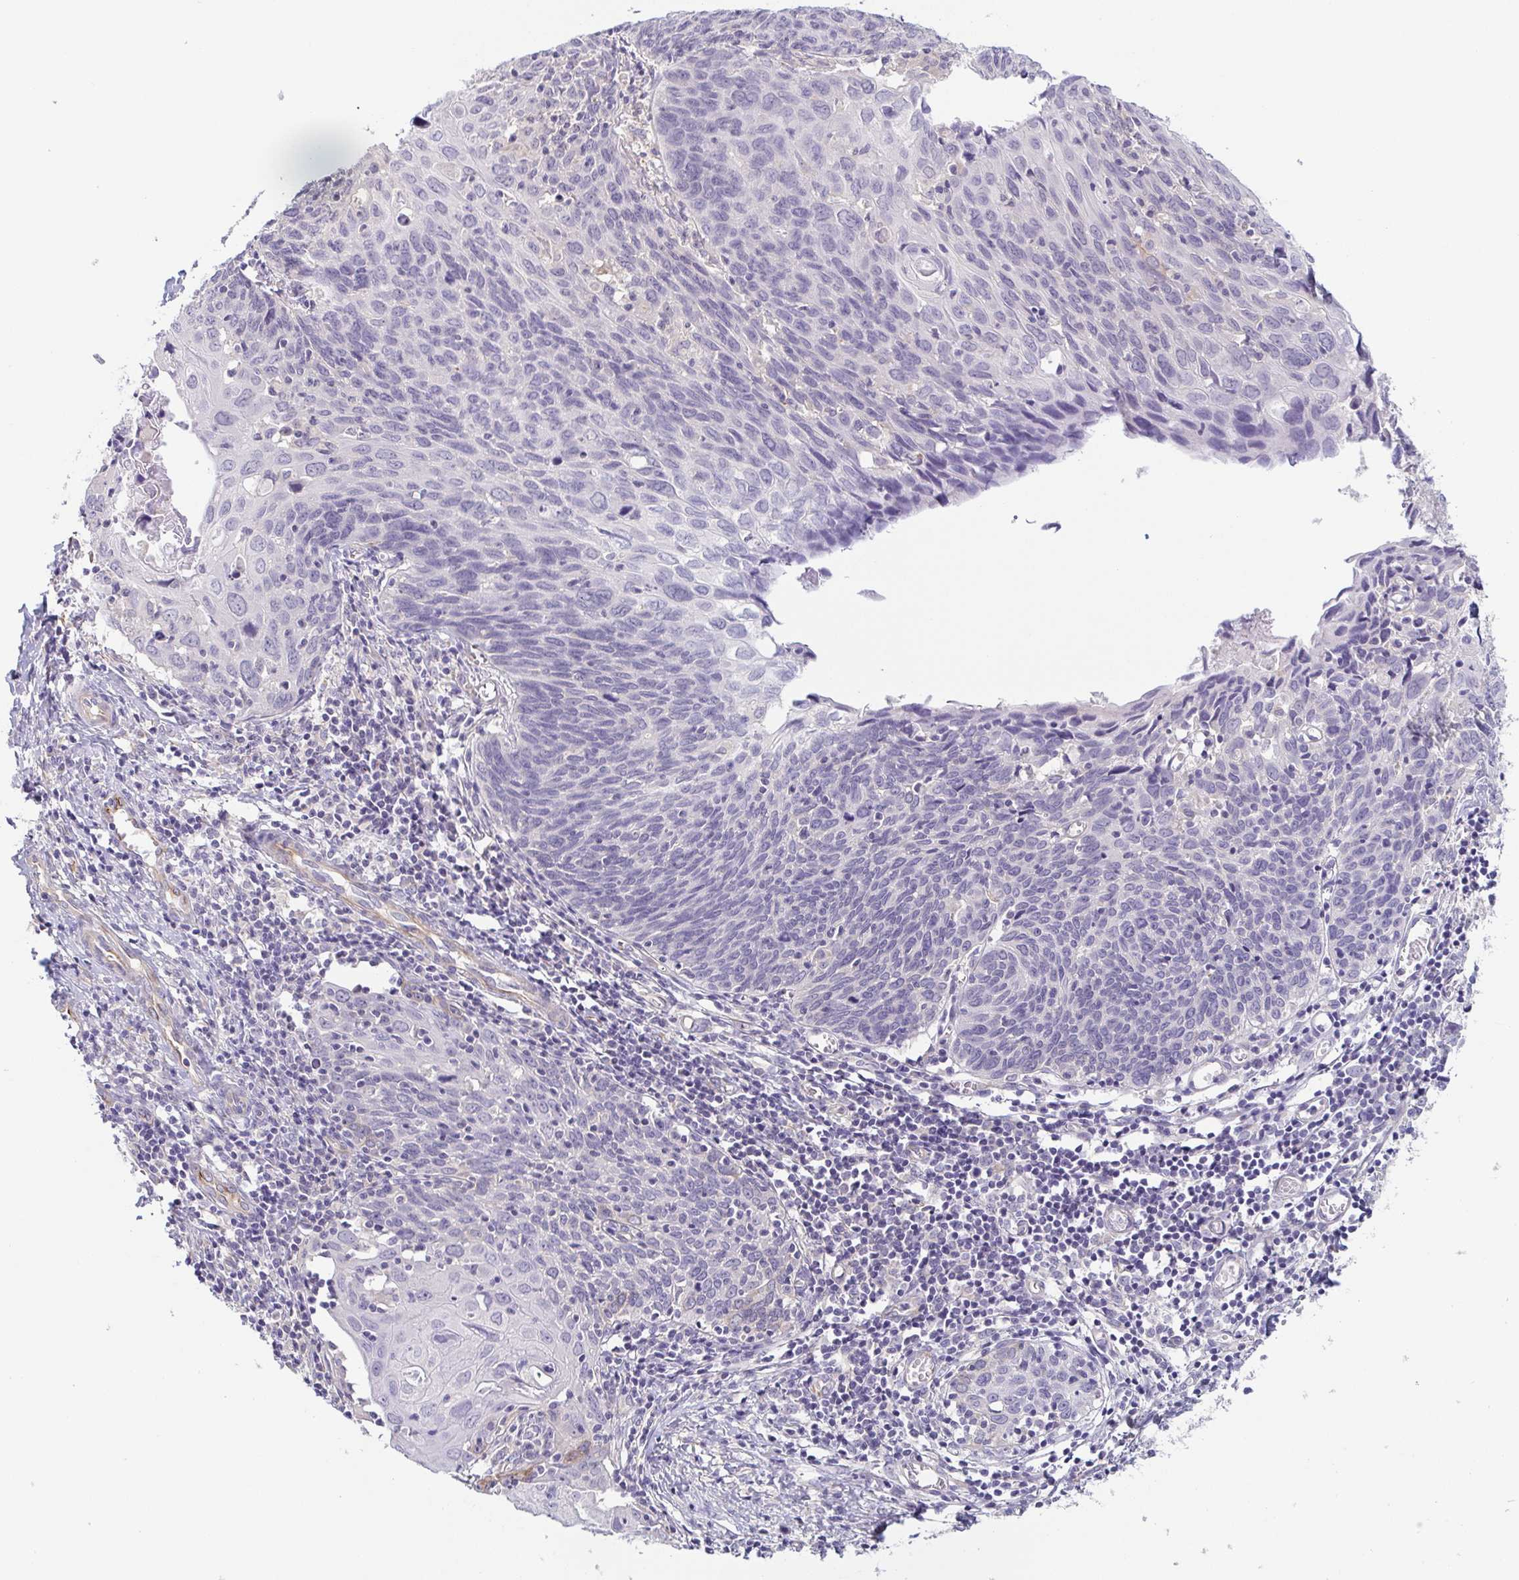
{"staining": {"intensity": "negative", "quantity": "none", "location": "none"}, "tissue": "cervical cancer", "cell_type": "Tumor cells", "image_type": "cancer", "snomed": [{"axis": "morphology", "description": "Squamous cell carcinoma, NOS"}, {"axis": "topography", "description": "Cervix"}], "caption": "The micrograph exhibits no staining of tumor cells in squamous cell carcinoma (cervical).", "gene": "COL17A1", "patient": {"sex": "female", "age": 39}}